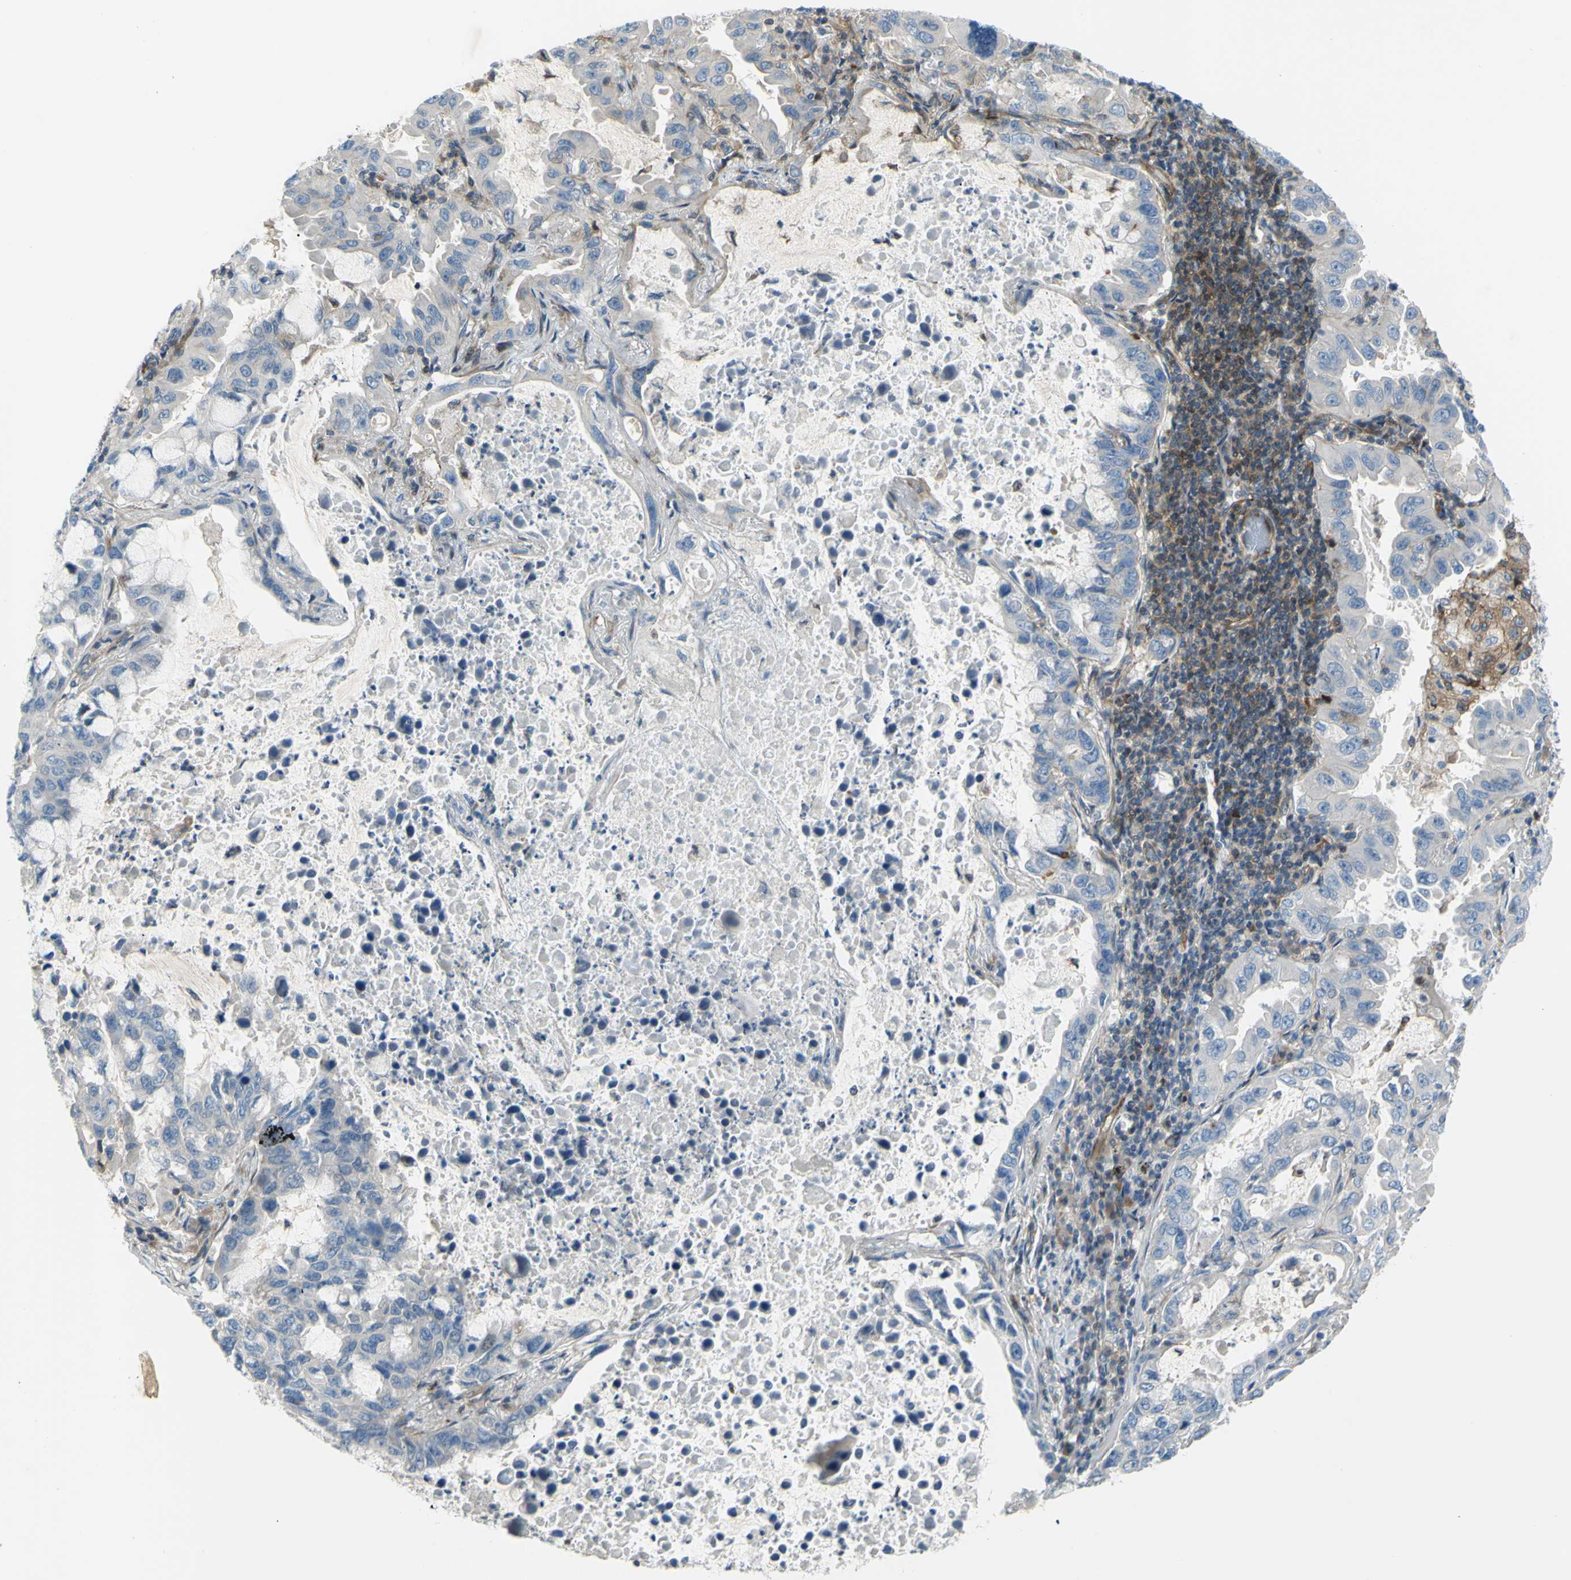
{"staining": {"intensity": "negative", "quantity": "none", "location": "none"}, "tissue": "lung cancer", "cell_type": "Tumor cells", "image_type": "cancer", "snomed": [{"axis": "morphology", "description": "Adenocarcinoma, NOS"}, {"axis": "topography", "description": "Lung"}], "caption": "High power microscopy image of an IHC photomicrograph of lung cancer (adenocarcinoma), revealing no significant expression in tumor cells.", "gene": "PAK2", "patient": {"sex": "male", "age": 64}}